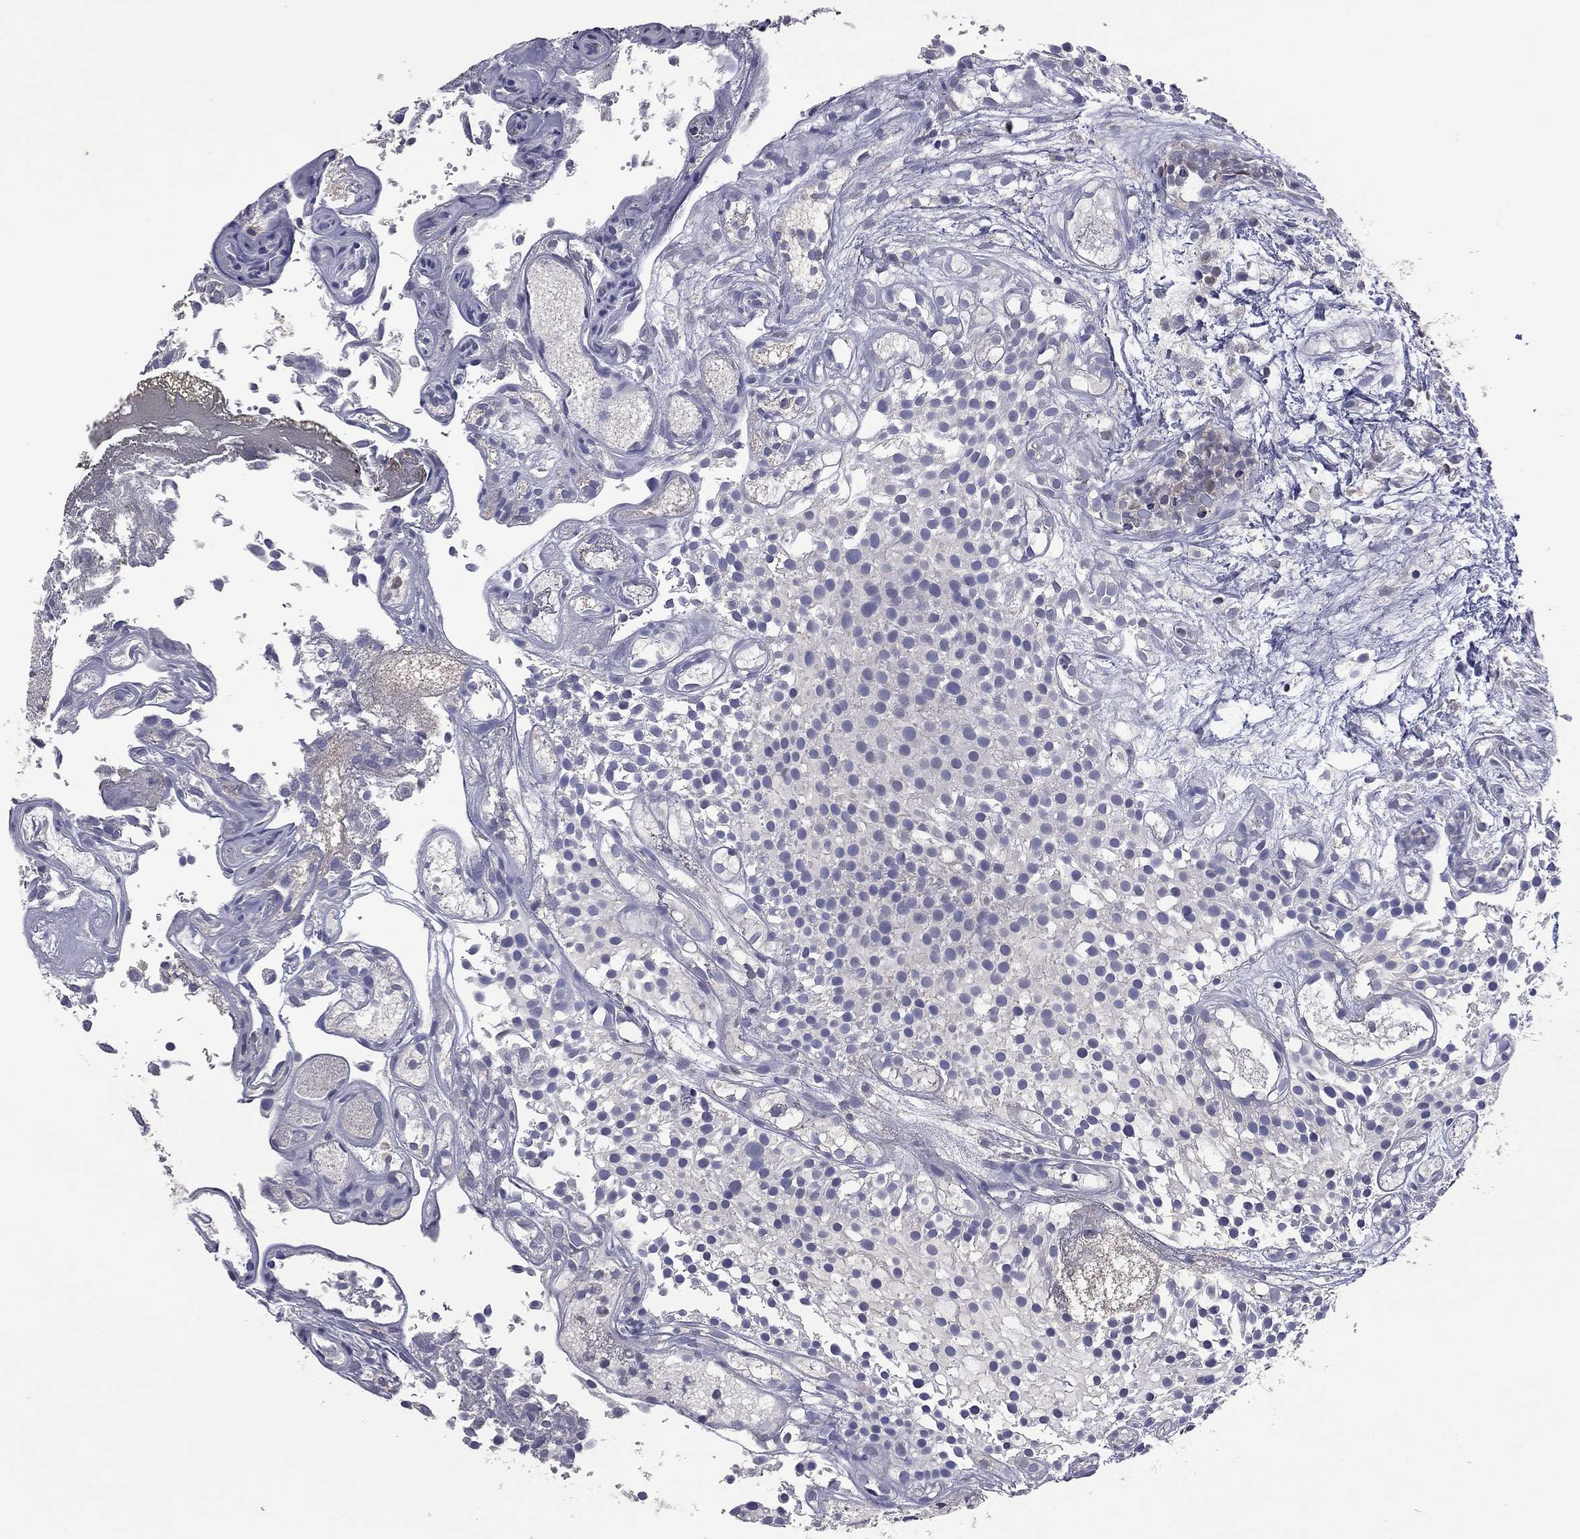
{"staining": {"intensity": "negative", "quantity": "none", "location": "none"}, "tissue": "urothelial cancer", "cell_type": "Tumor cells", "image_type": "cancer", "snomed": [{"axis": "morphology", "description": "Urothelial carcinoma, Low grade"}, {"axis": "topography", "description": "Urinary bladder"}], "caption": "Immunohistochemical staining of urothelial cancer displays no significant staining in tumor cells.", "gene": "IPCEF1", "patient": {"sex": "male", "age": 79}}